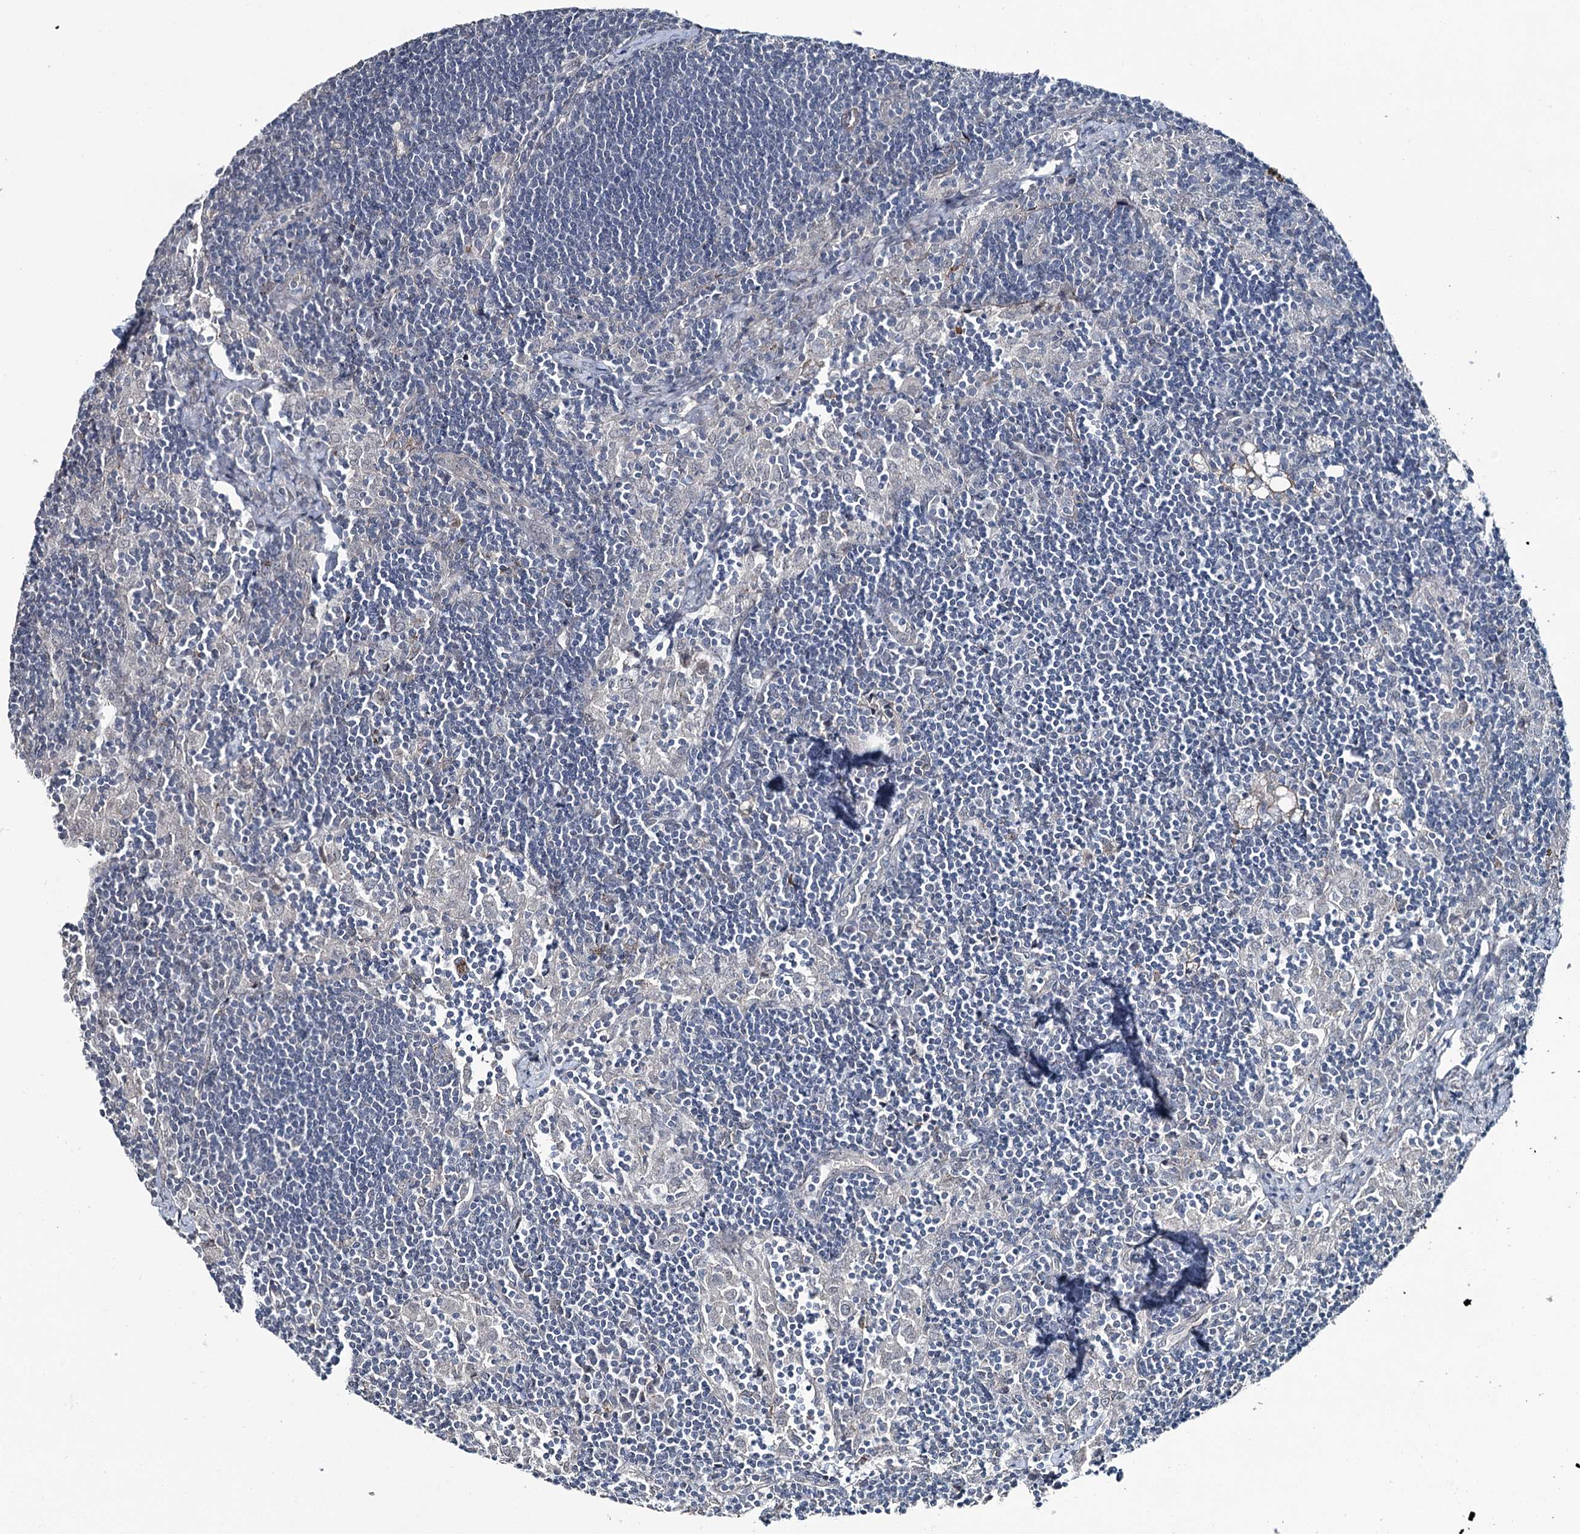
{"staining": {"intensity": "negative", "quantity": "none", "location": "none"}, "tissue": "lymph node", "cell_type": "Germinal center cells", "image_type": "normal", "snomed": [{"axis": "morphology", "description": "Normal tissue, NOS"}, {"axis": "topography", "description": "Lymph node"}], "caption": "This is an immunohistochemistry (IHC) histopathology image of unremarkable lymph node. There is no expression in germinal center cells.", "gene": "FAM120B", "patient": {"sex": "male", "age": 24}}